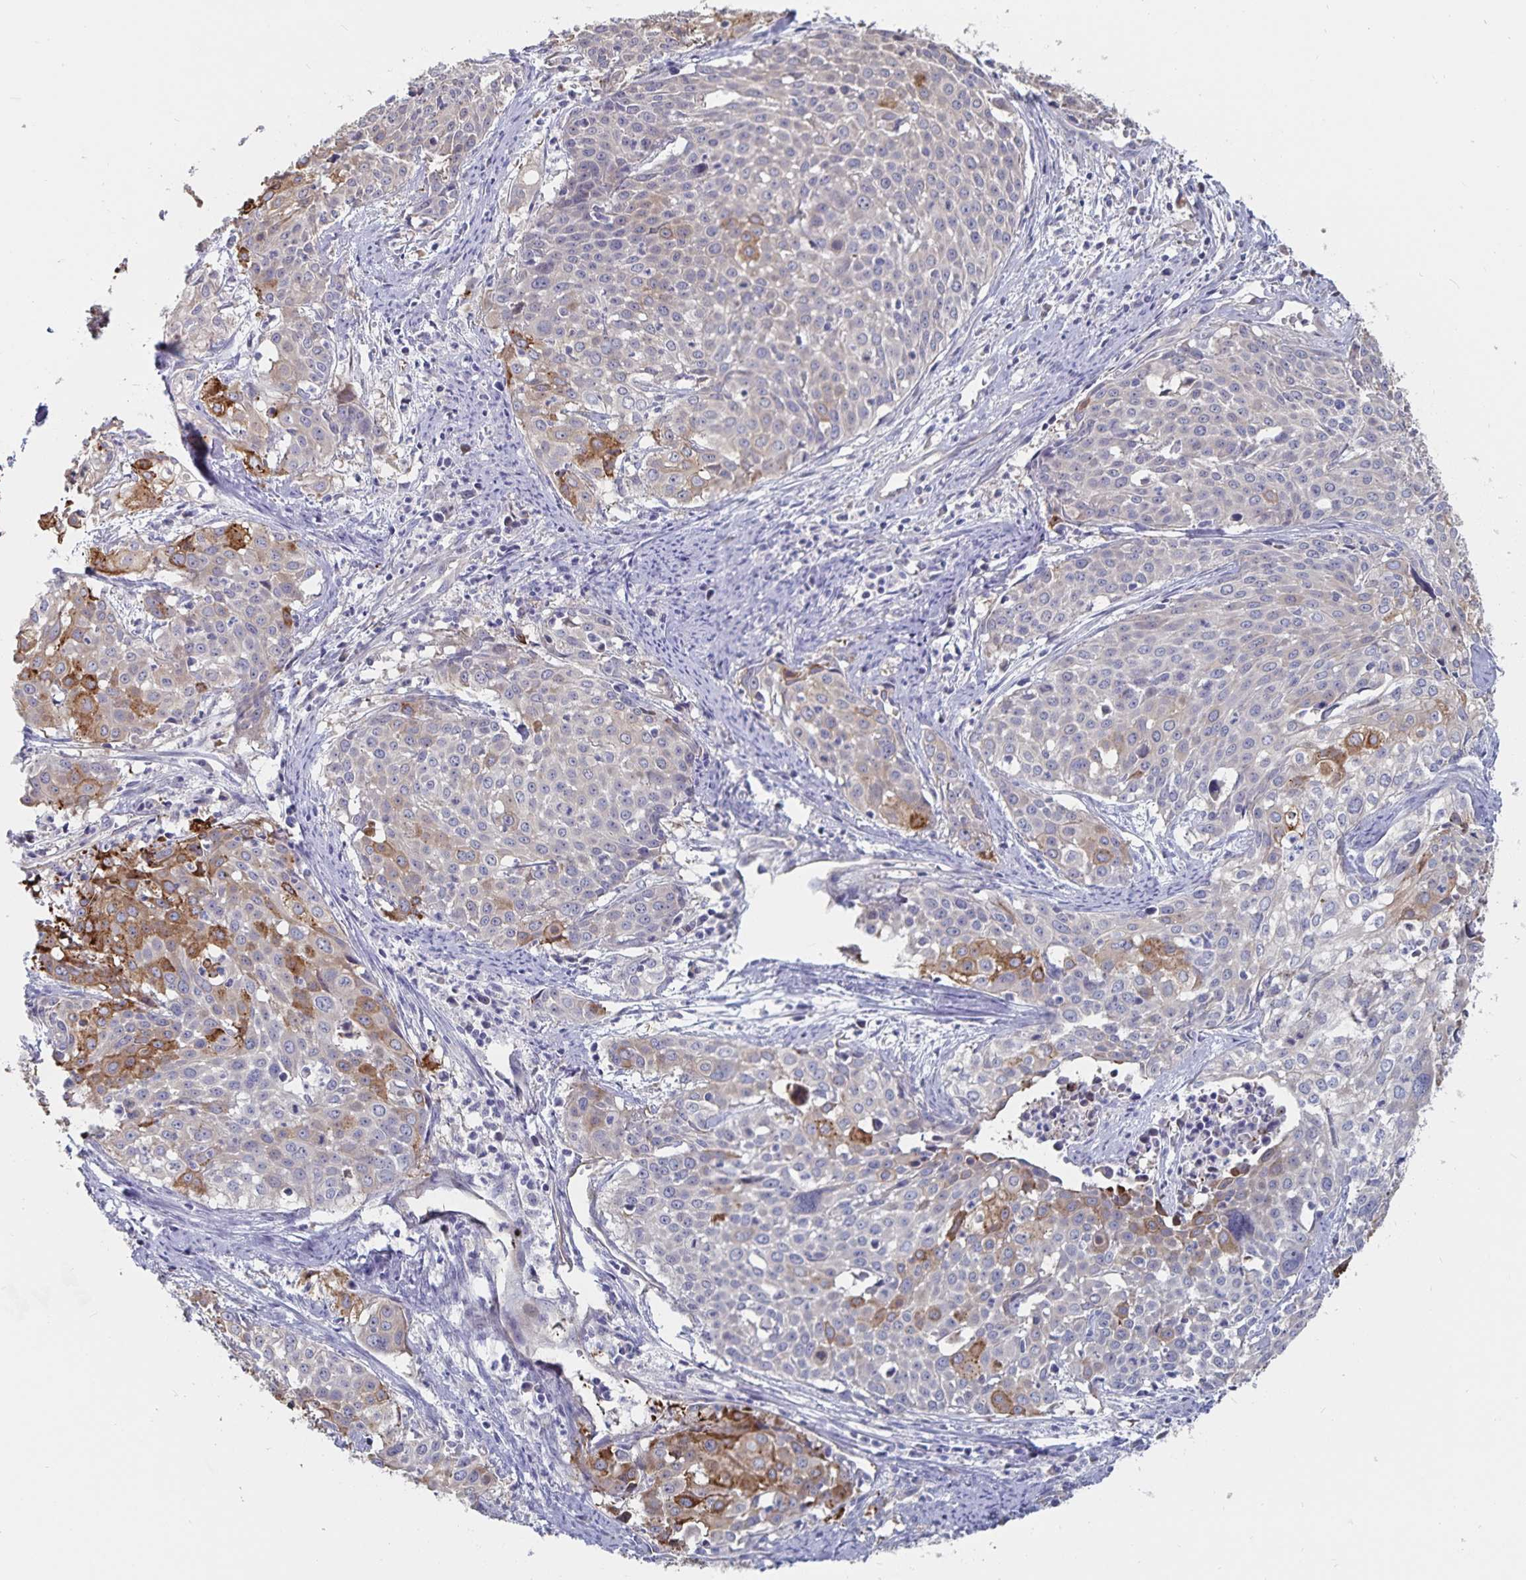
{"staining": {"intensity": "moderate", "quantity": "<25%", "location": "cytoplasmic/membranous"}, "tissue": "cervical cancer", "cell_type": "Tumor cells", "image_type": "cancer", "snomed": [{"axis": "morphology", "description": "Squamous cell carcinoma, NOS"}, {"axis": "topography", "description": "Cervix"}], "caption": "The image displays immunohistochemical staining of cervical cancer. There is moderate cytoplasmic/membranous staining is appreciated in about <25% of tumor cells. (DAB IHC with brightfield microscopy, high magnification).", "gene": "SSTR1", "patient": {"sex": "female", "age": 39}}